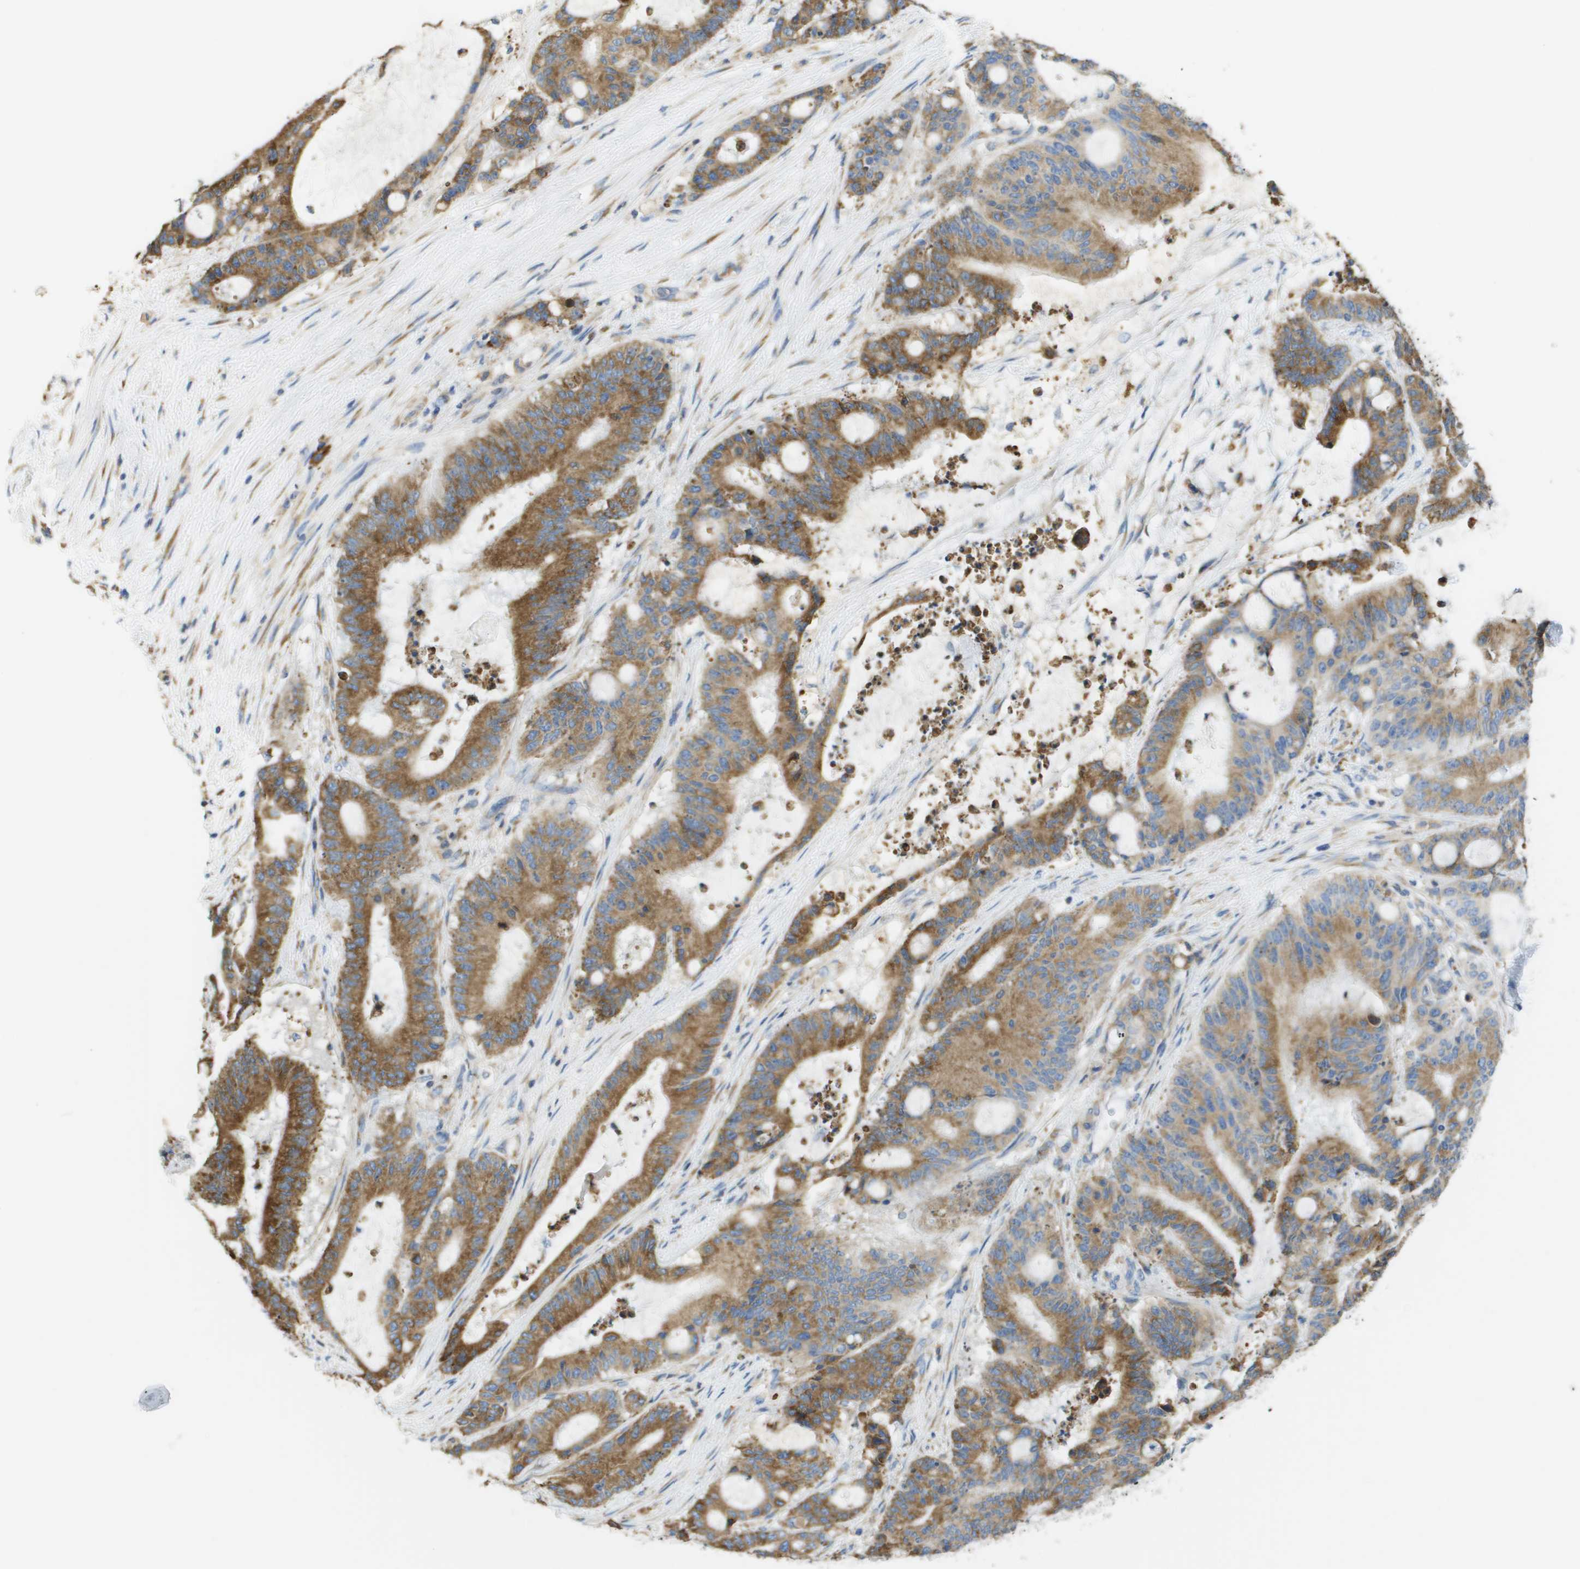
{"staining": {"intensity": "moderate", "quantity": ">75%", "location": "cytoplasmic/membranous"}, "tissue": "liver cancer", "cell_type": "Tumor cells", "image_type": "cancer", "snomed": [{"axis": "morphology", "description": "Cholangiocarcinoma"}, {"axis": "topography", "description": "Liver"}], "caption": "This photomicrograph exhibits immunohistochemistry staining of human liver cholangiocarcinoma, with medium moderate cytoplasmic/membranous staining in about >75% of tumor cells.", "gene": "SDR42E1", "patient": {"sex": "female", "age": 73}}